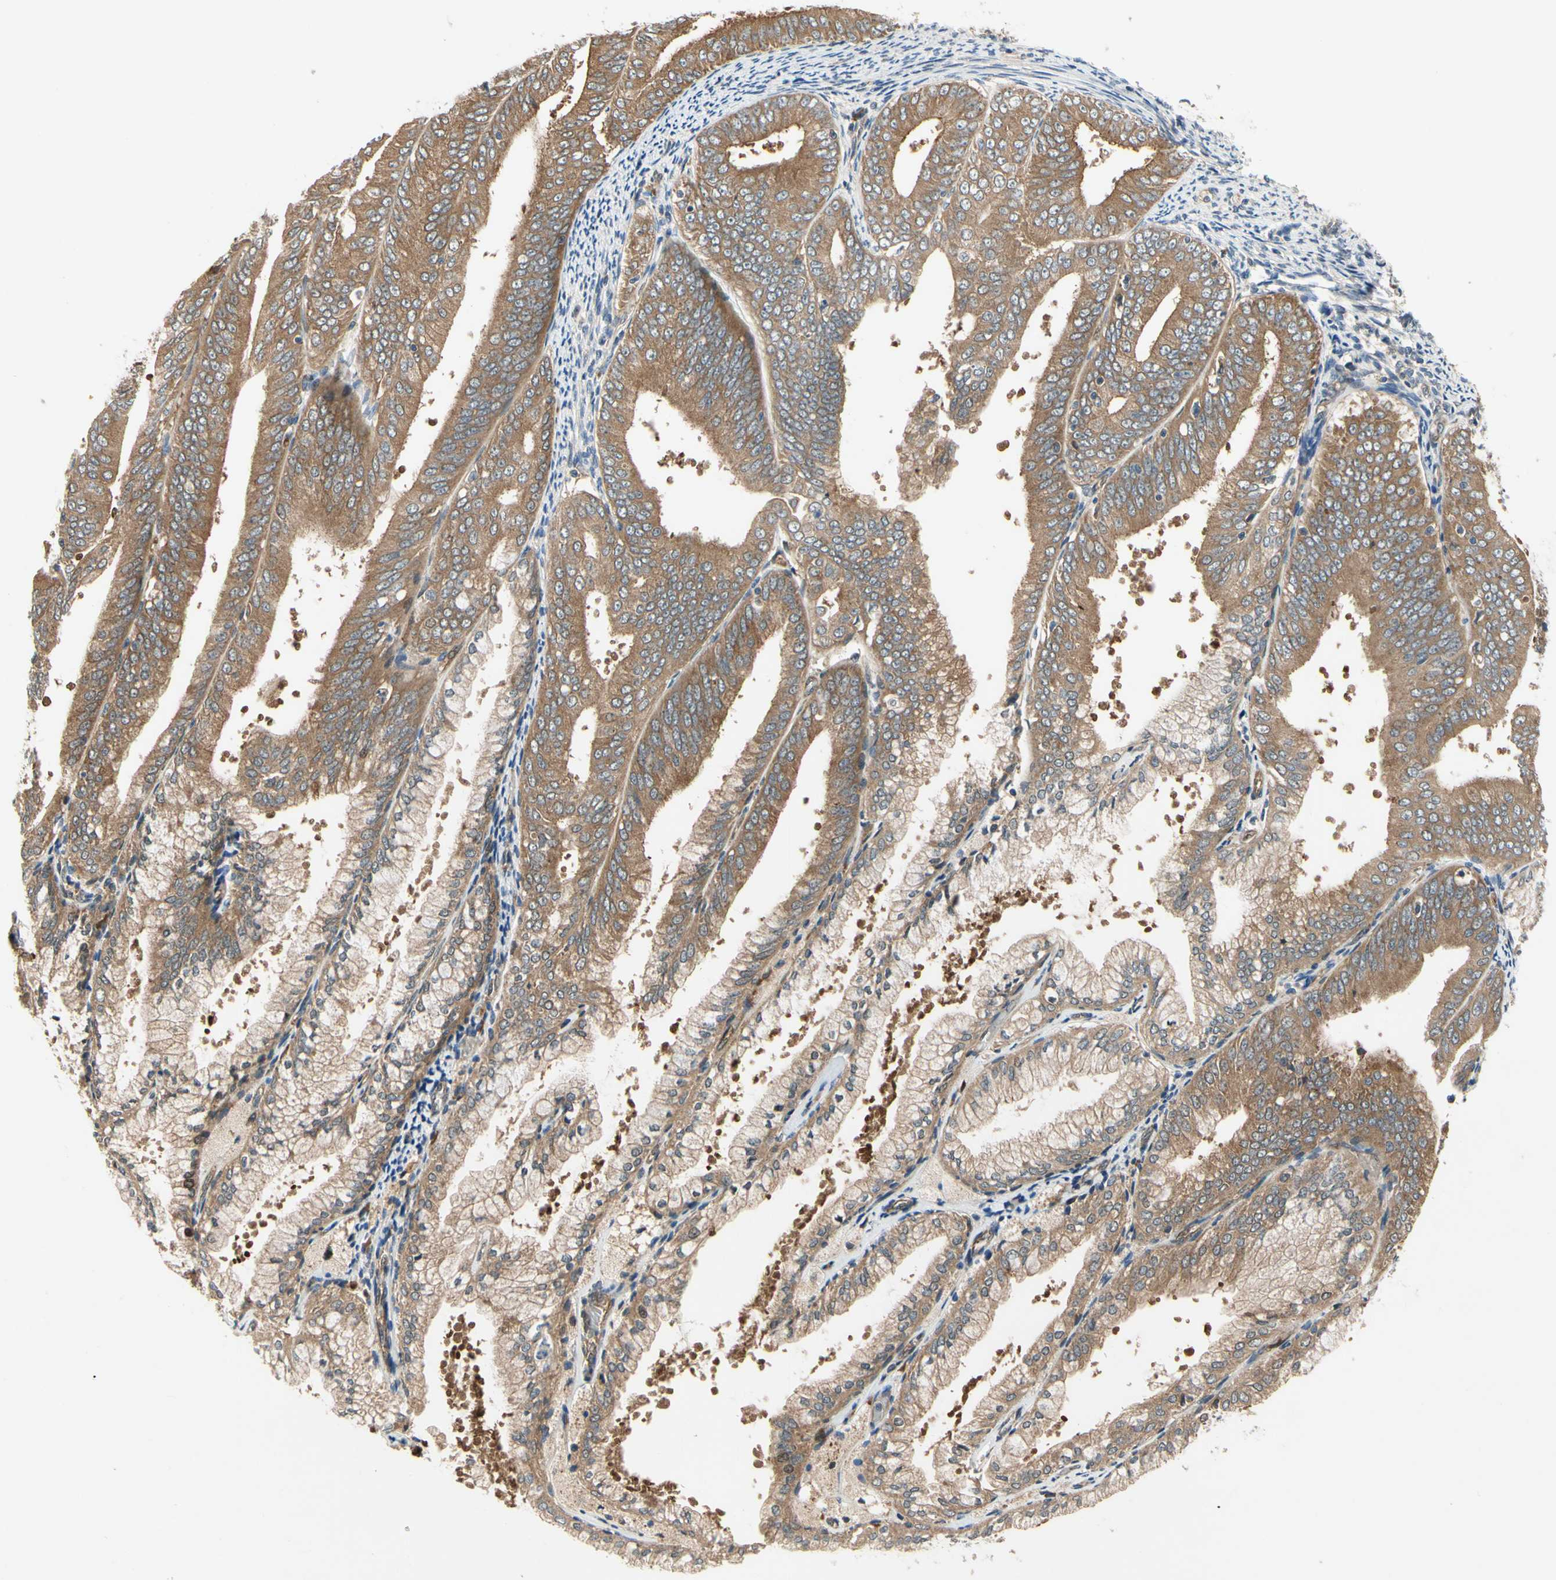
{"staining": {"intensity": "moderate", "quantity": ">75%", "location": "cytoplasmic/membranous"}, "tissue": "endometrial cancer", "cell_type": "Tumor cells", "image_type": "cancer", "snomed": [{"axis": "morphology", "description": "Adenocarcinoma, NOS"}, {"axis": "topography", "description": "Endometrium"}], "caption": "DAB (3,3'-diaminobenzidine) immunohistochemical staining of adenocarcinoma (endometrial) shows moderate cytoplasmic/membranous protein staining in about >75% of tumor cells. The protein is stained brown, and the nuclei are stained in blue (DAB IHC with brightfield microscopy, high magnification).", "gene": "TDRP", "patient": {"sex": "female", "age": 63}}